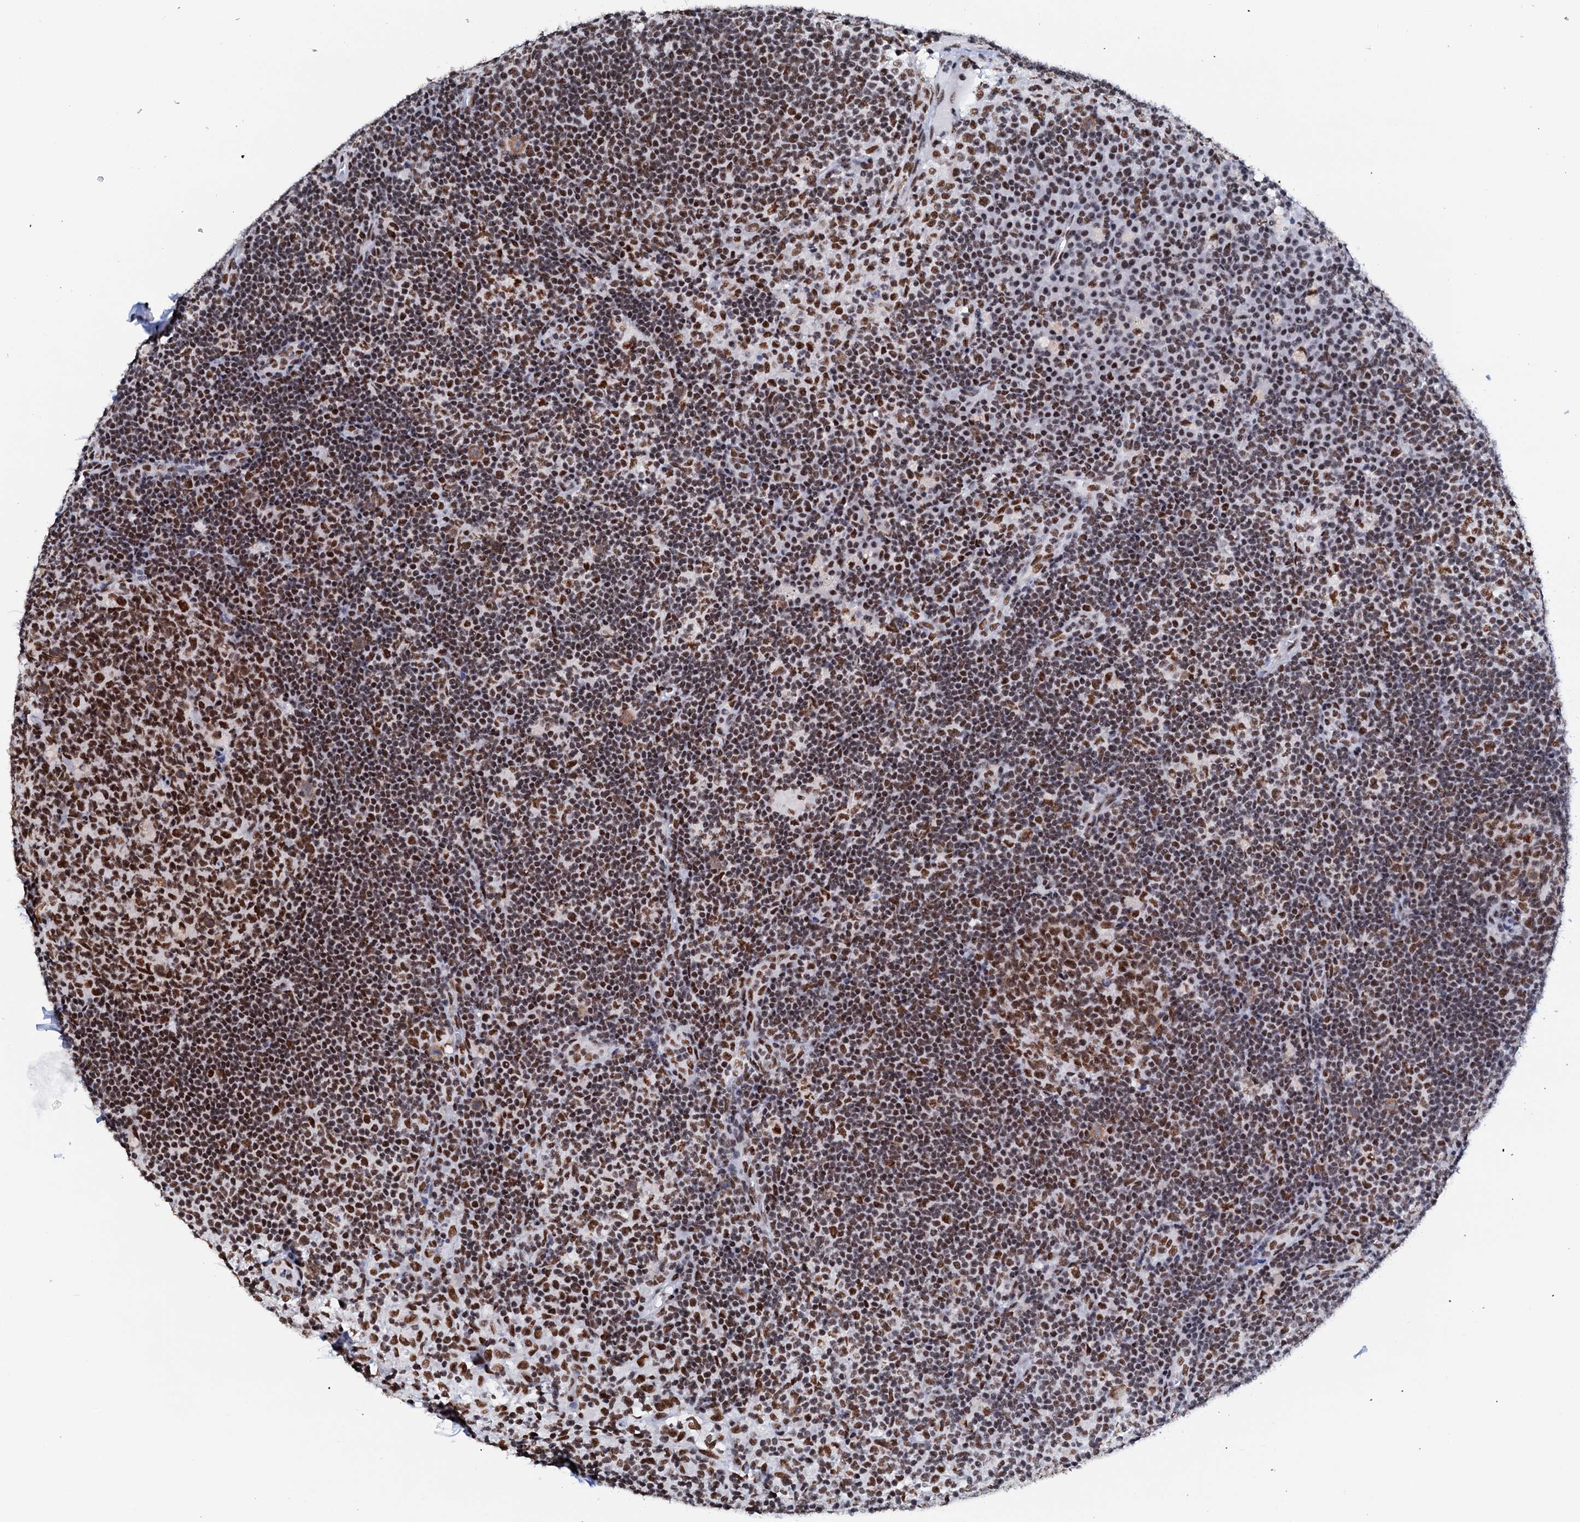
{"staining": {"intensity": "strong", "quantity": ">75%", "location": "nuclear"}, "tissue": "lymph node", "cell_type": "Germinal center cells", "image_type": "normal", "snomed": [{"axis": "morphology", "description": "Normal tissue, NOS"}, {"axis": "topography", "description": "Lymph node"}], "caption": "A brown stain highlights strong nuclear positivity of a protein in germinal center cells of benign human lymph node.", "gene": "SLTM", "patient": {"sex": "female", "age": 70}}